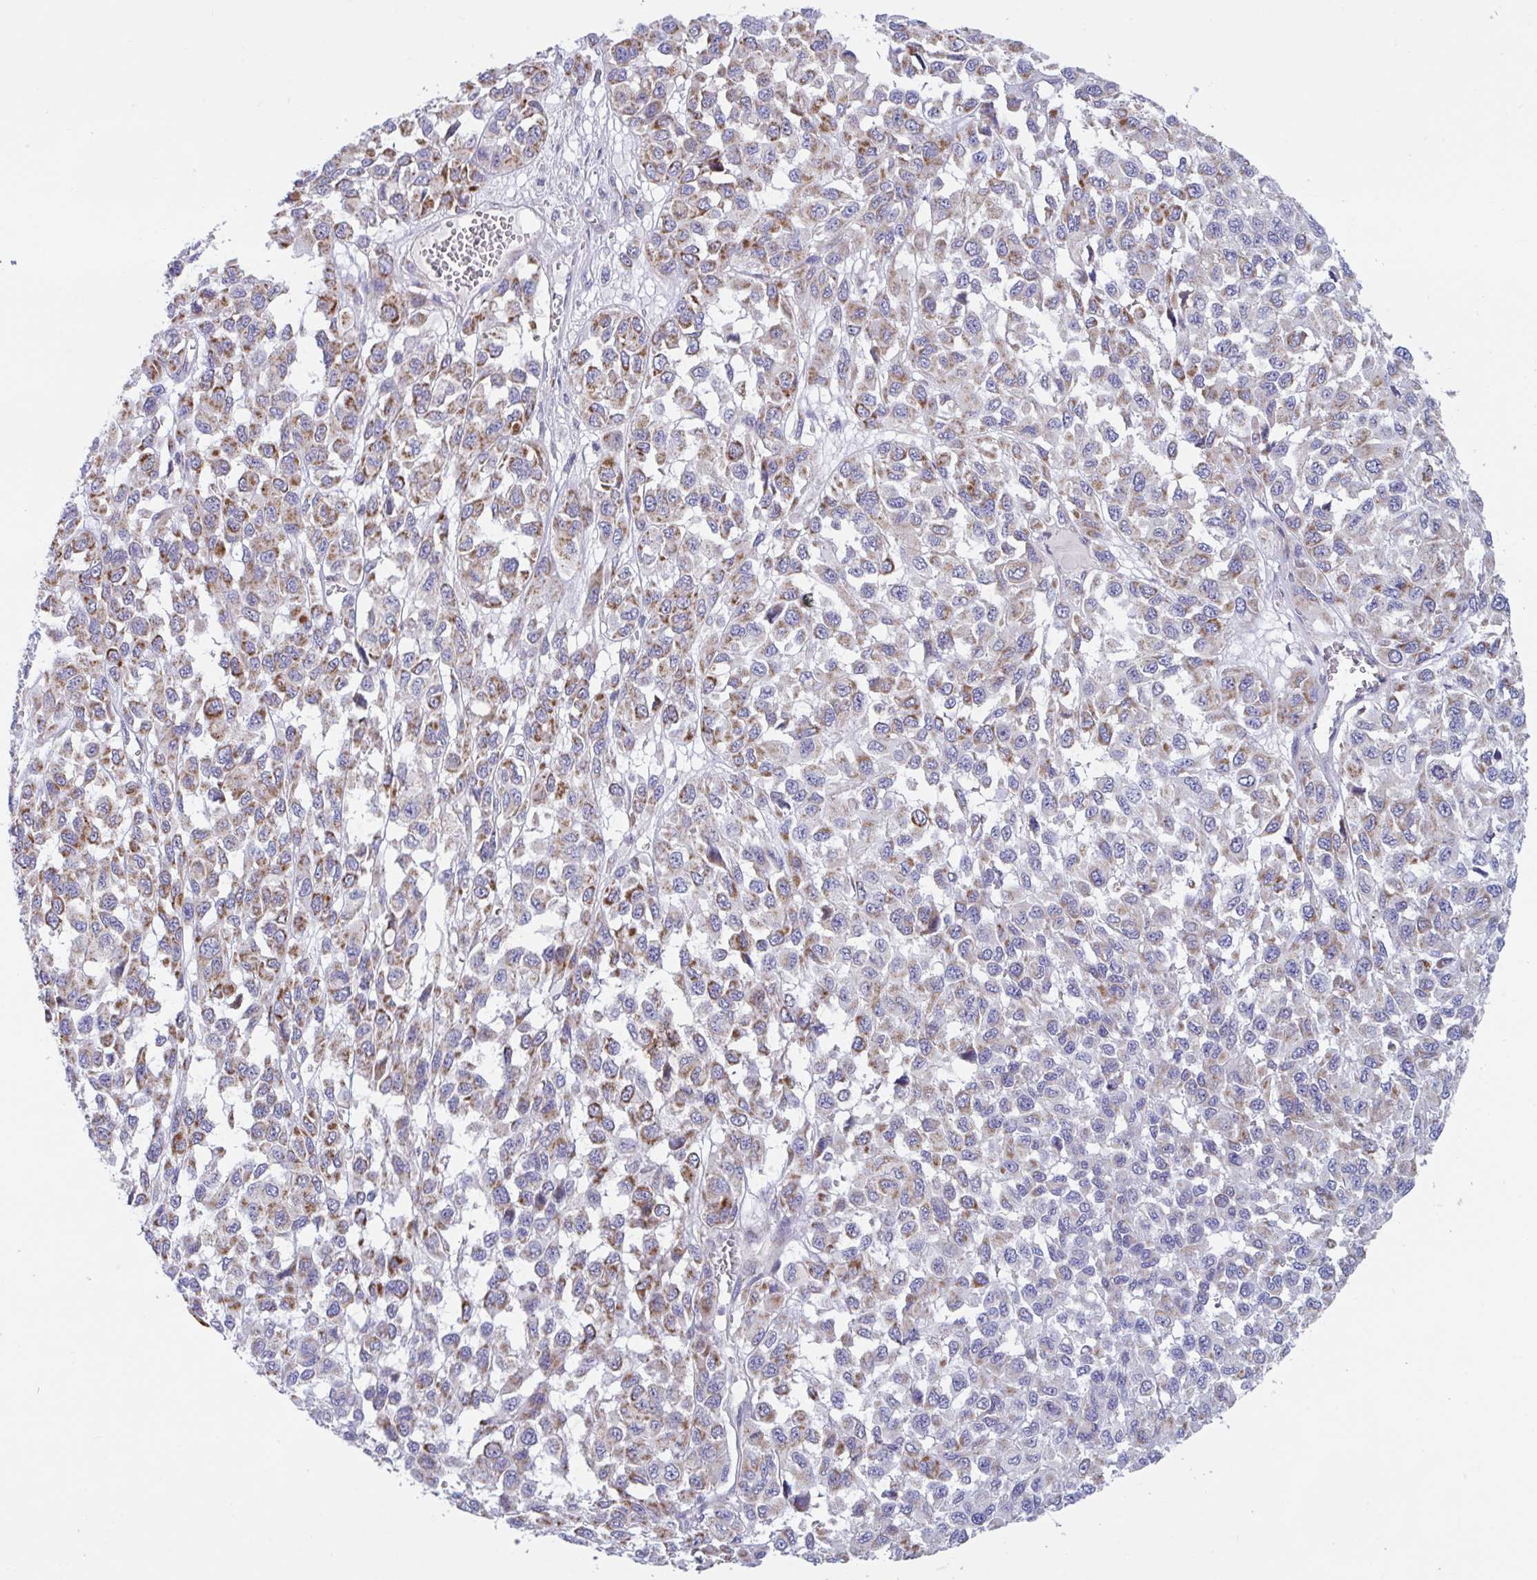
{"staining": {"intensity": "moderate", "quantity": "25%-75%", "location": "cytoplasmic/membranous"}, "tissue": "melanoma", "cell_type": "Tumor cells", "image_type": "cancer", "snomed": [{"axis": "morphology", "description": "Malignant melanoma, NOS"}, {"axis": "topography", "description": "Skin"}], "caption": "Melanoma stained with a protein marker displays moderate staining in tumor cells.", "gene": "BCAT2", "patient": {"sex": "male", "age": 62}}